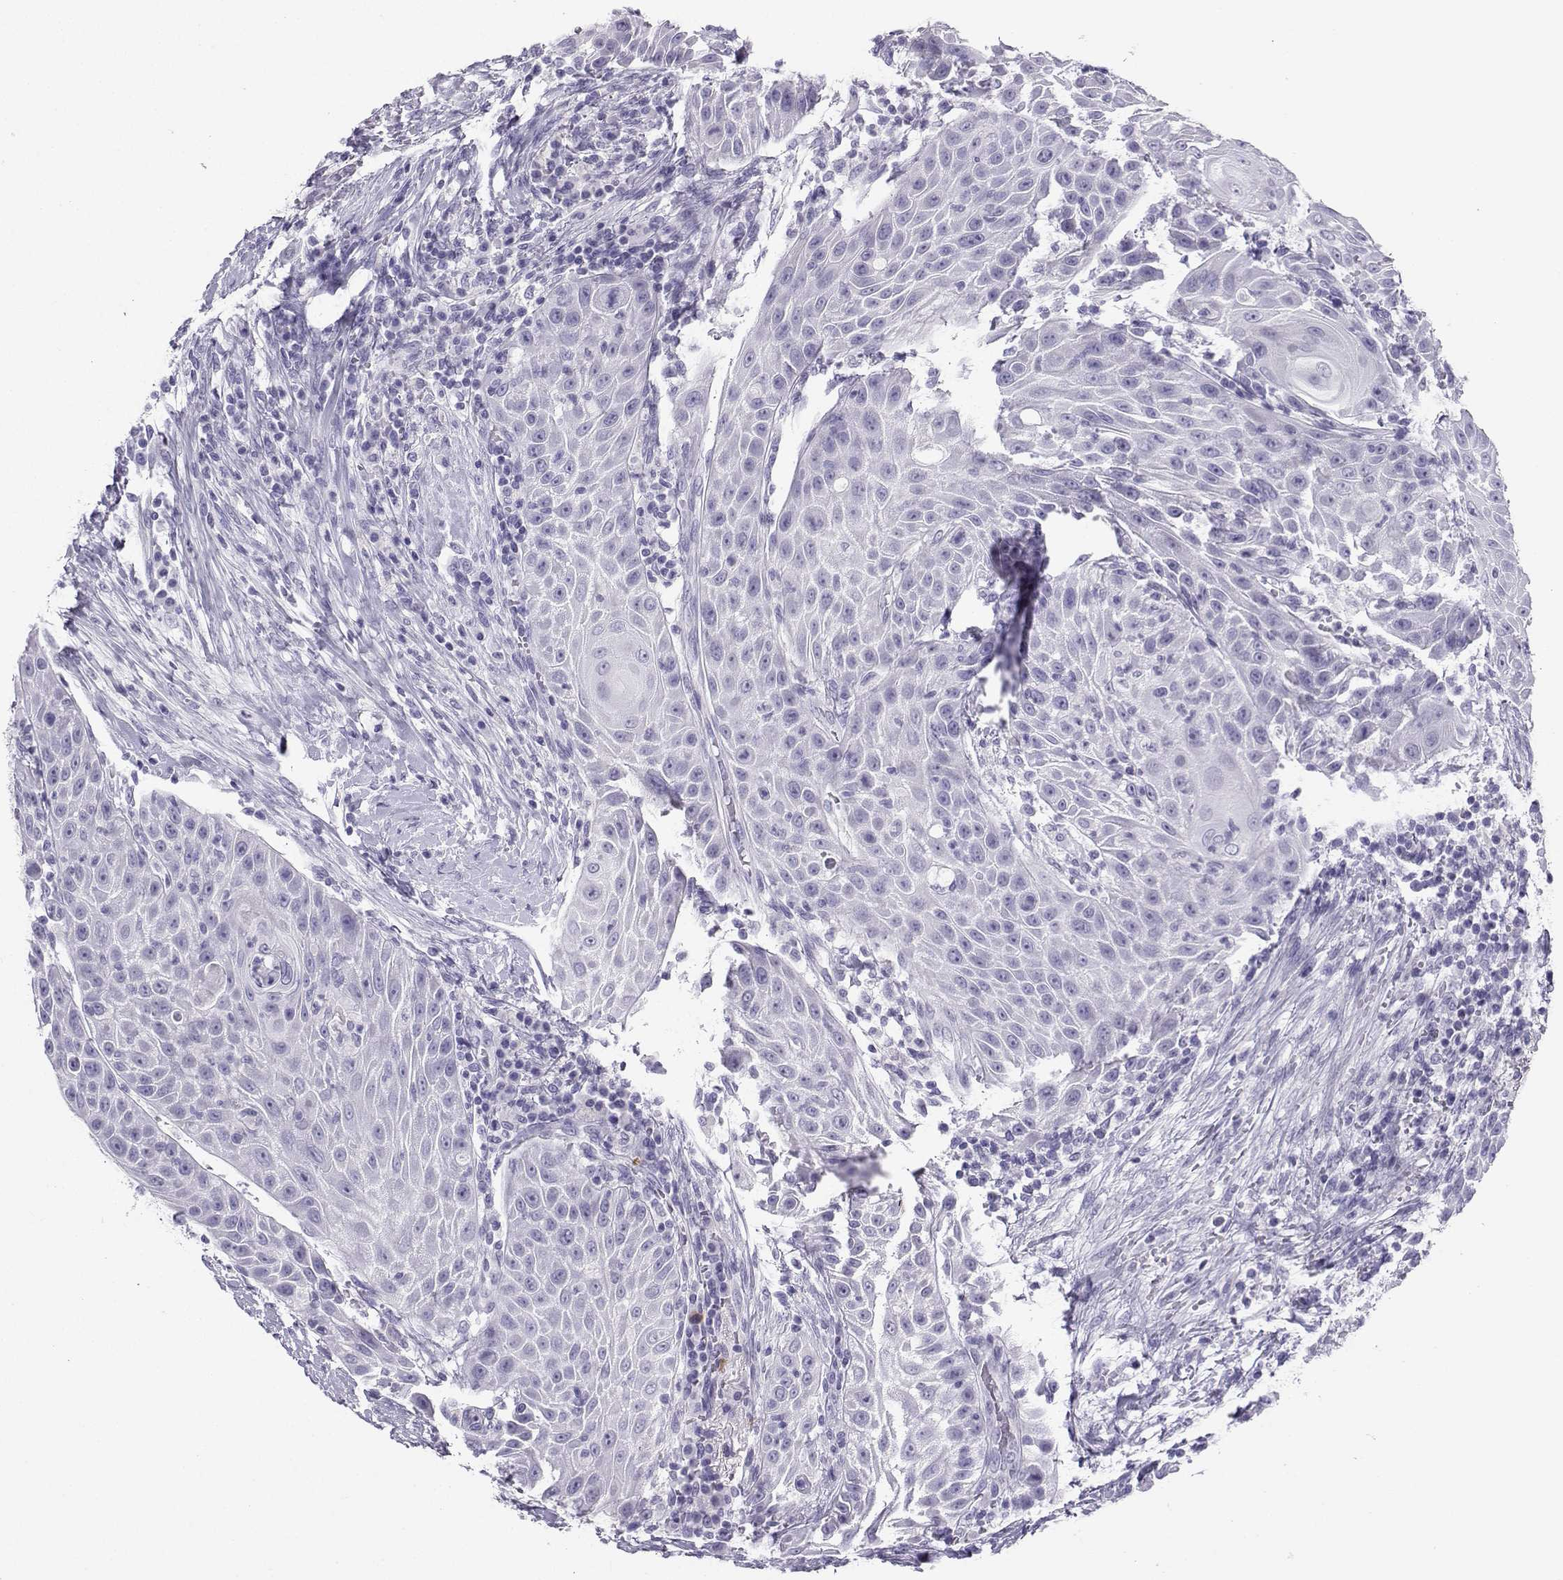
{"staining": {"intensity": "negative", "quantity": "none", "location": "none"}, "tissue": "head and neck cancer", "cell_type": "Tumor cells", "image_type": "cancer", "snomed": [{"axis": "morphology", "description": "Squamous cell carcinoma, NOS"}, {"axis": "topography", "description": "Head-Neck"}], "caption": "High power microscopy image of an immunohistochemistry (IHC) photomicrograph of head and neck squamous cell carcinoma, revealing no significant positivity in tumor cells.", "gene": "NEFL", "patient": {"sex": "male", "age": 69}}